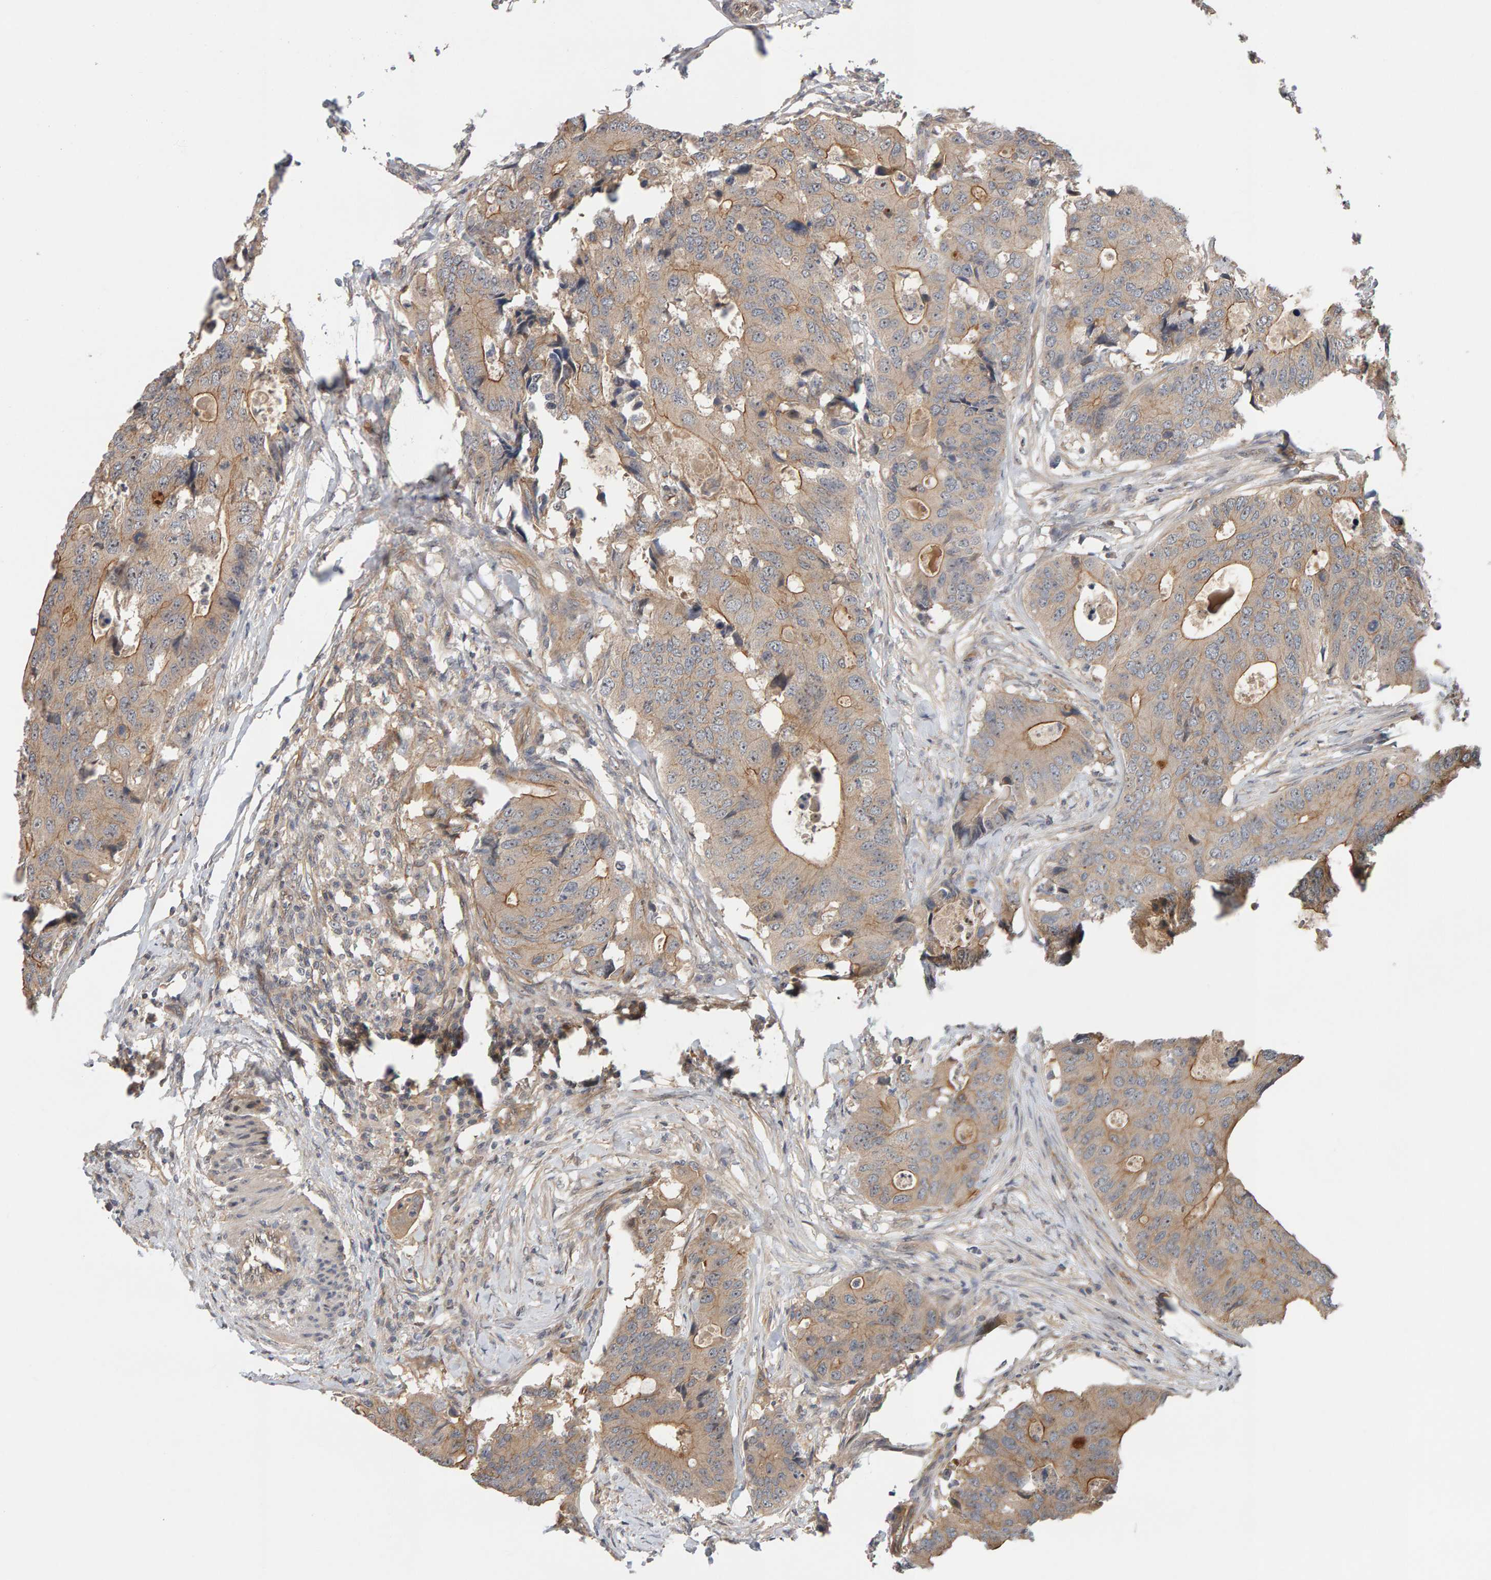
{"staining": {"intensity": "weak", "quantity": ">75%", "location": "cytoplasmic/membranous"}, "tissue": "colorectal cancer", "cell_type": "Tumor cells", "image_type": "cancer", "snomed": [{"axis": "morphology", "description": "Adenocarcinoma, NOS"}, {"axis": "topography", "description": "Colon"}], "caption": "Weak cytoplasmic/membranous staining is present in about >75% of tumor cells in colorectal adenocarcinoma.", "gene": "PPP1R16A", "patient": {"sex": "male", "age": 71}}